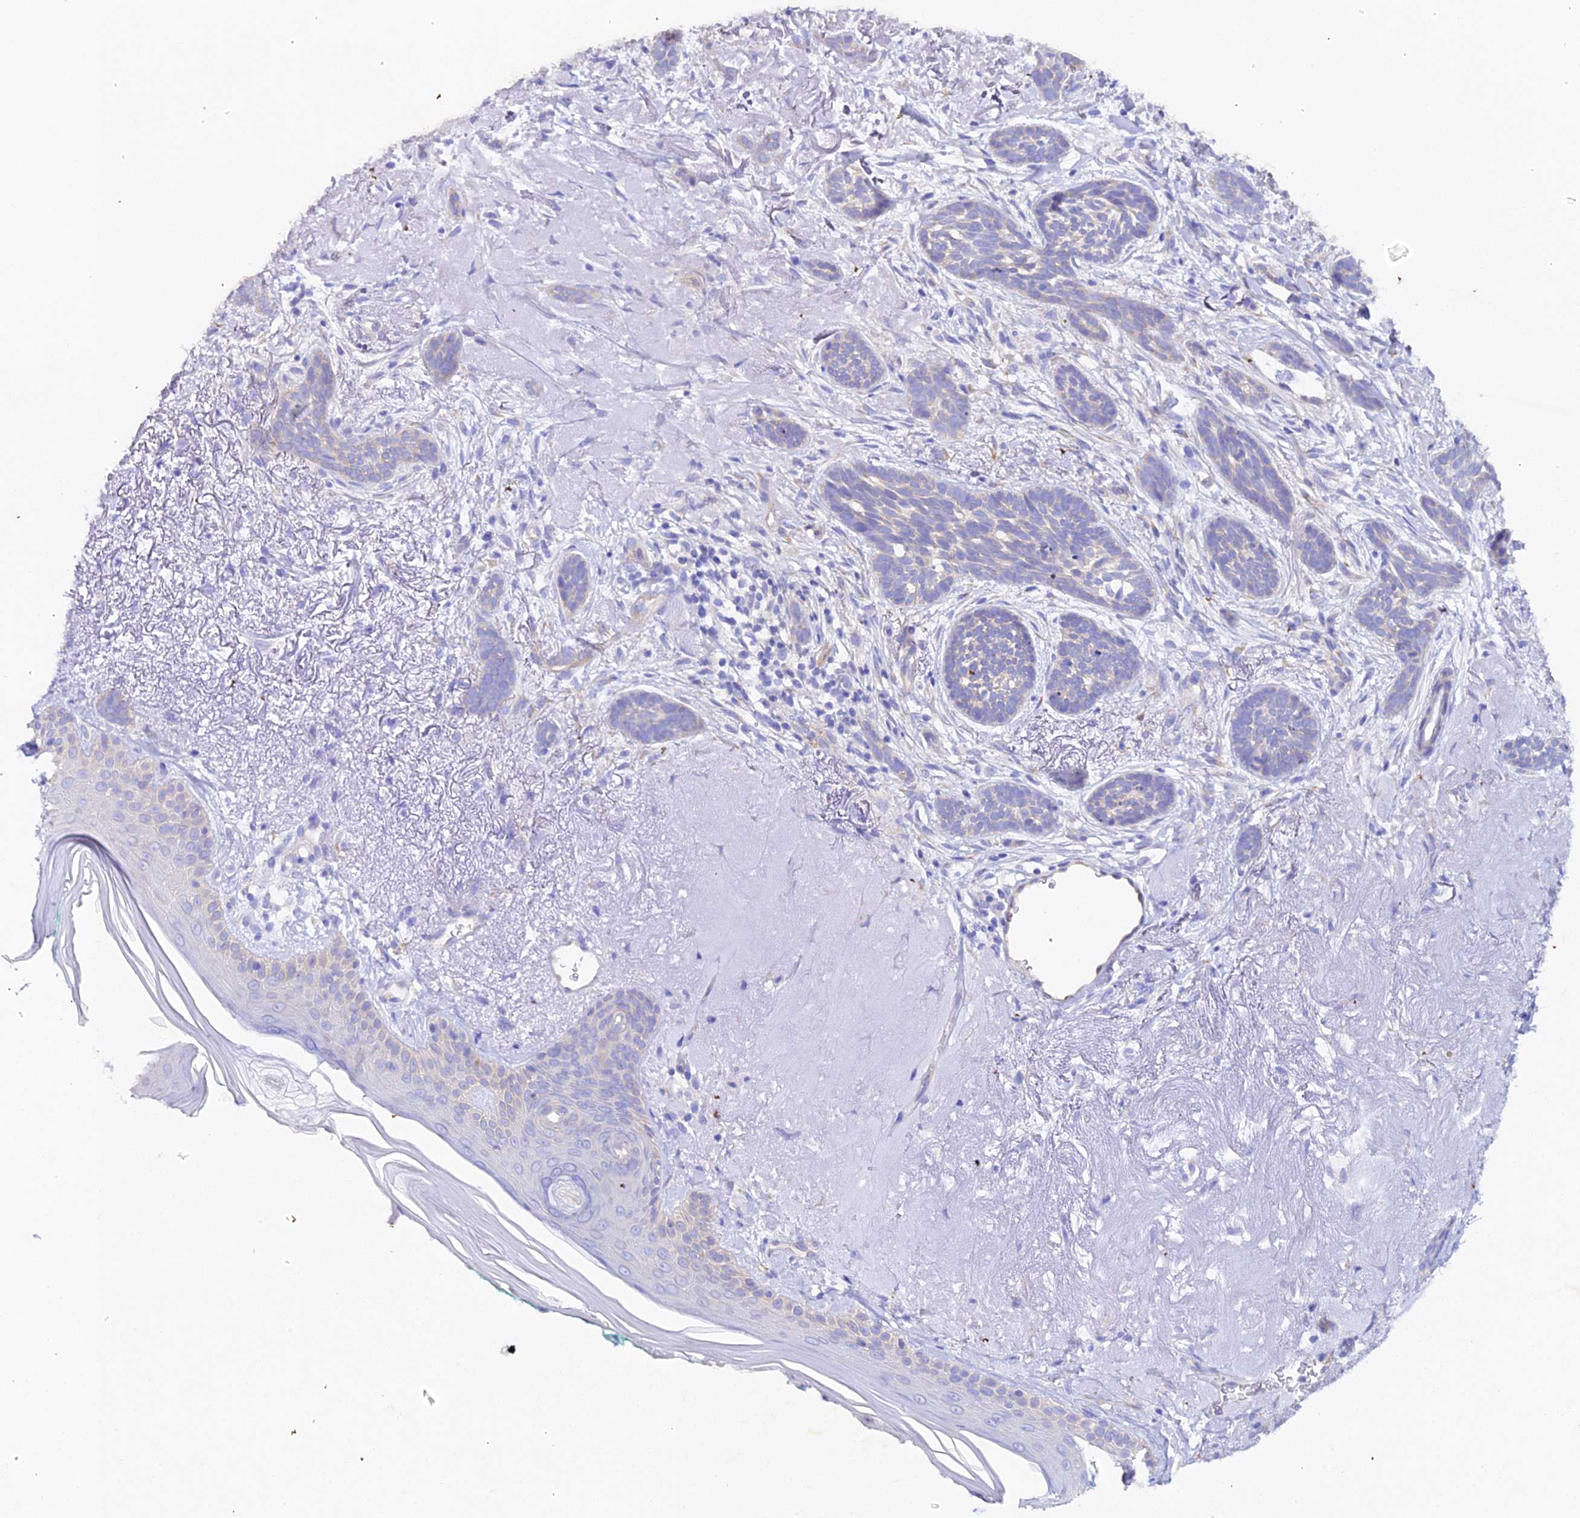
{"staining": {"intensity": "negative", "quantity": "none", "location": "none"}, "tissue": "skin cancer", "cell_type": "Tumor cells", "image_type": "cancer", "snomed": [{"axis": "morphology", "description": "Basal cell carcinoma"}, {"axis": "topography", "description": "Skin"}], "caption": "Immunohistochemical staining of human skin cancer (basal cell carcinoma) displays no significant positivity in tumor cells. (DAB immunohistochemistry (IHC) visualized using brightfield microscopy, high magnification).", "gene": "CFAP45", "patient": {"sex": "male", "age": 71}}